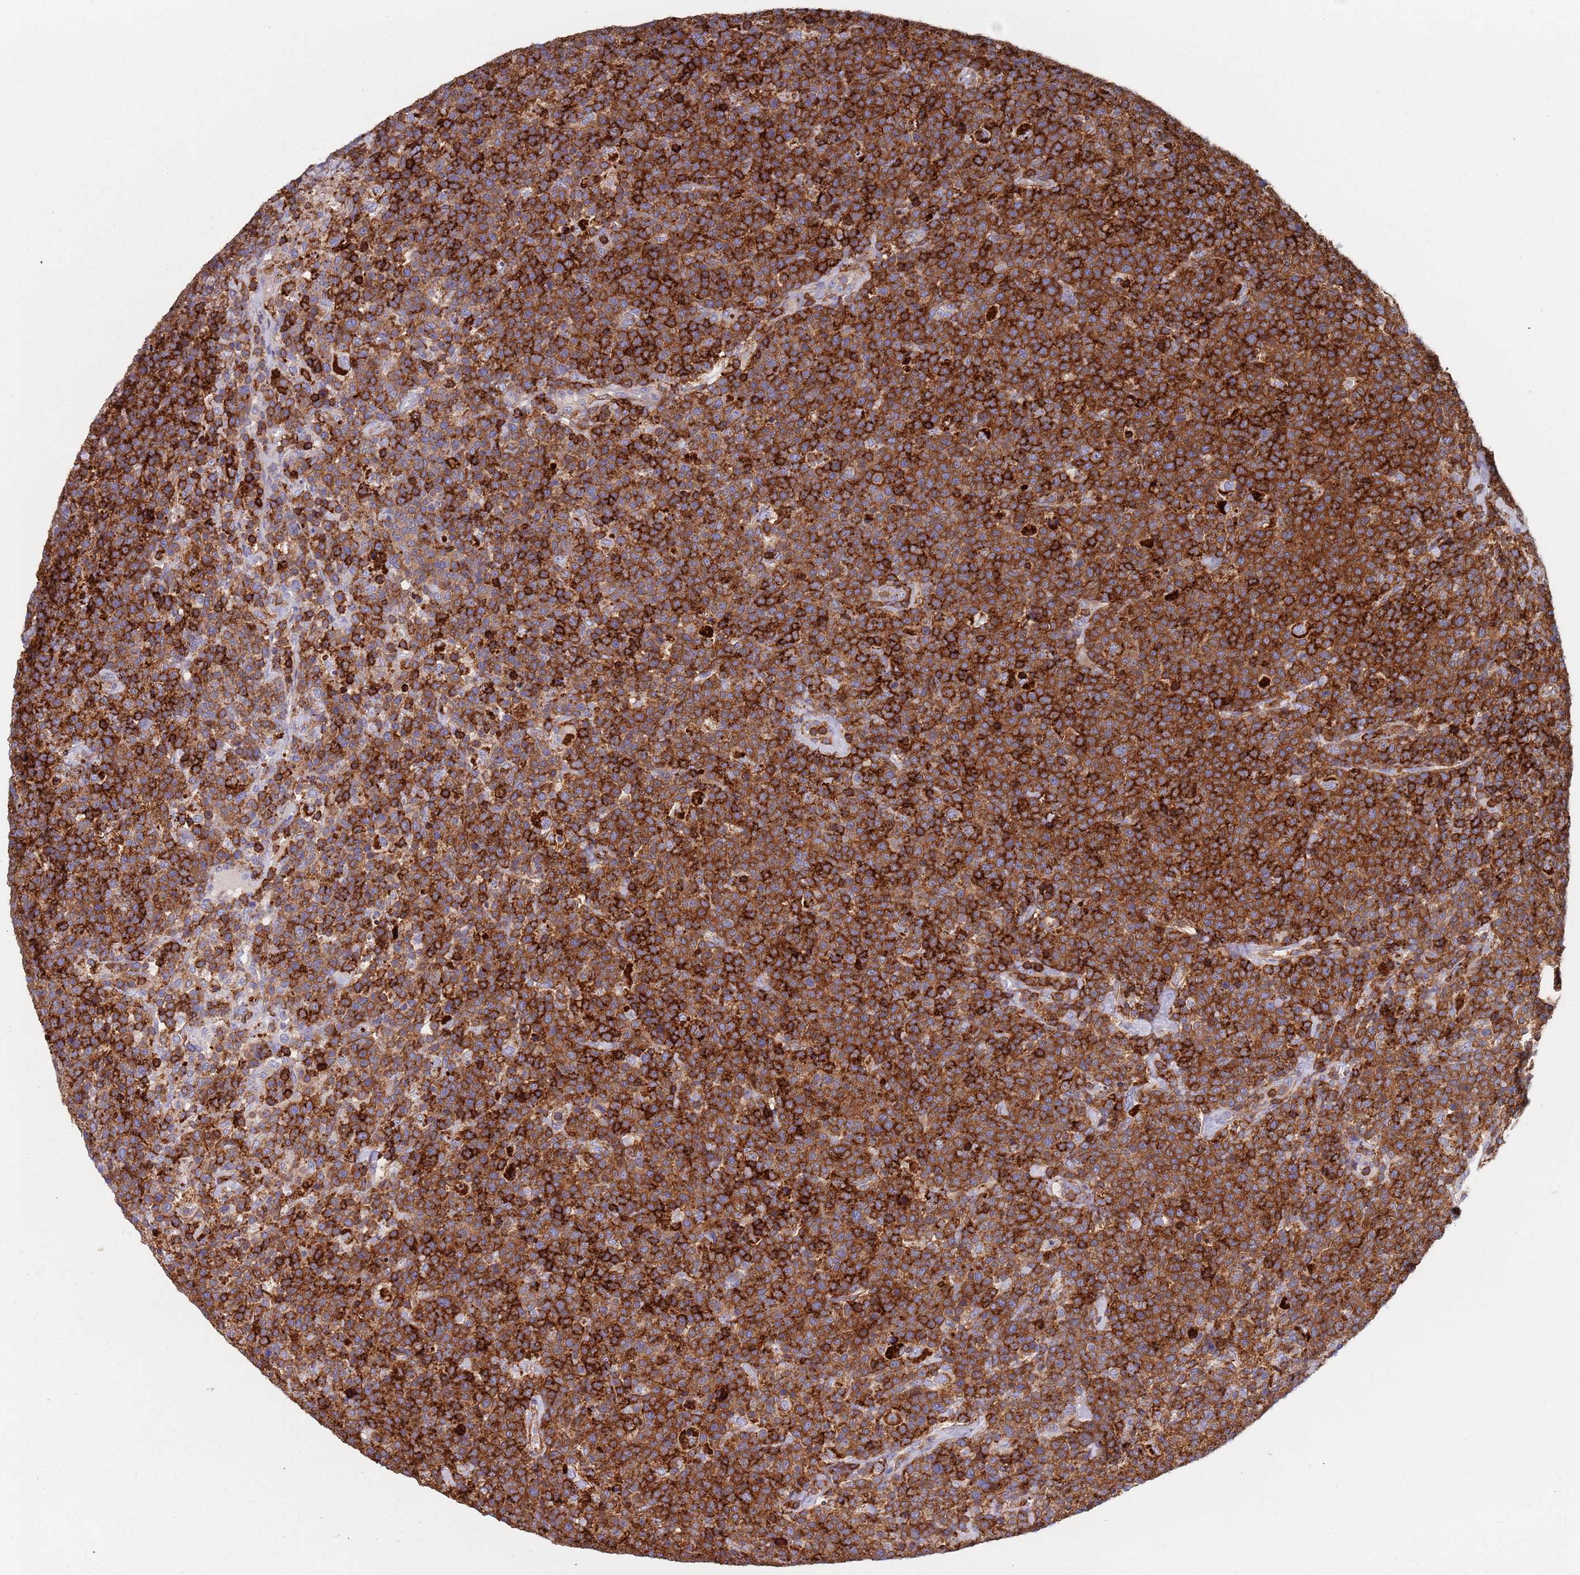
{"staining": {"intensity": "strong", "quantity": ">75%", "location": "cytoplasmic/membranous"}, "tissue": "lymphoma", "cell_type": "Tumor cells", "image_type": "cancer", "snomed": [{"axis": "morphology", "description": "Malignant lymphoma, non-Hodgkin's type, High grade"}, {"axis": "topography", "description": "Lymph node"}], "caption": "Immunohistochemical staining of human lymphoma displays high levels of strong cytoplasmic/membranous positivity in about >75% of tumor cells.", "gene": "RNF144A", "patient": {"sex": "male", "age": 61}}